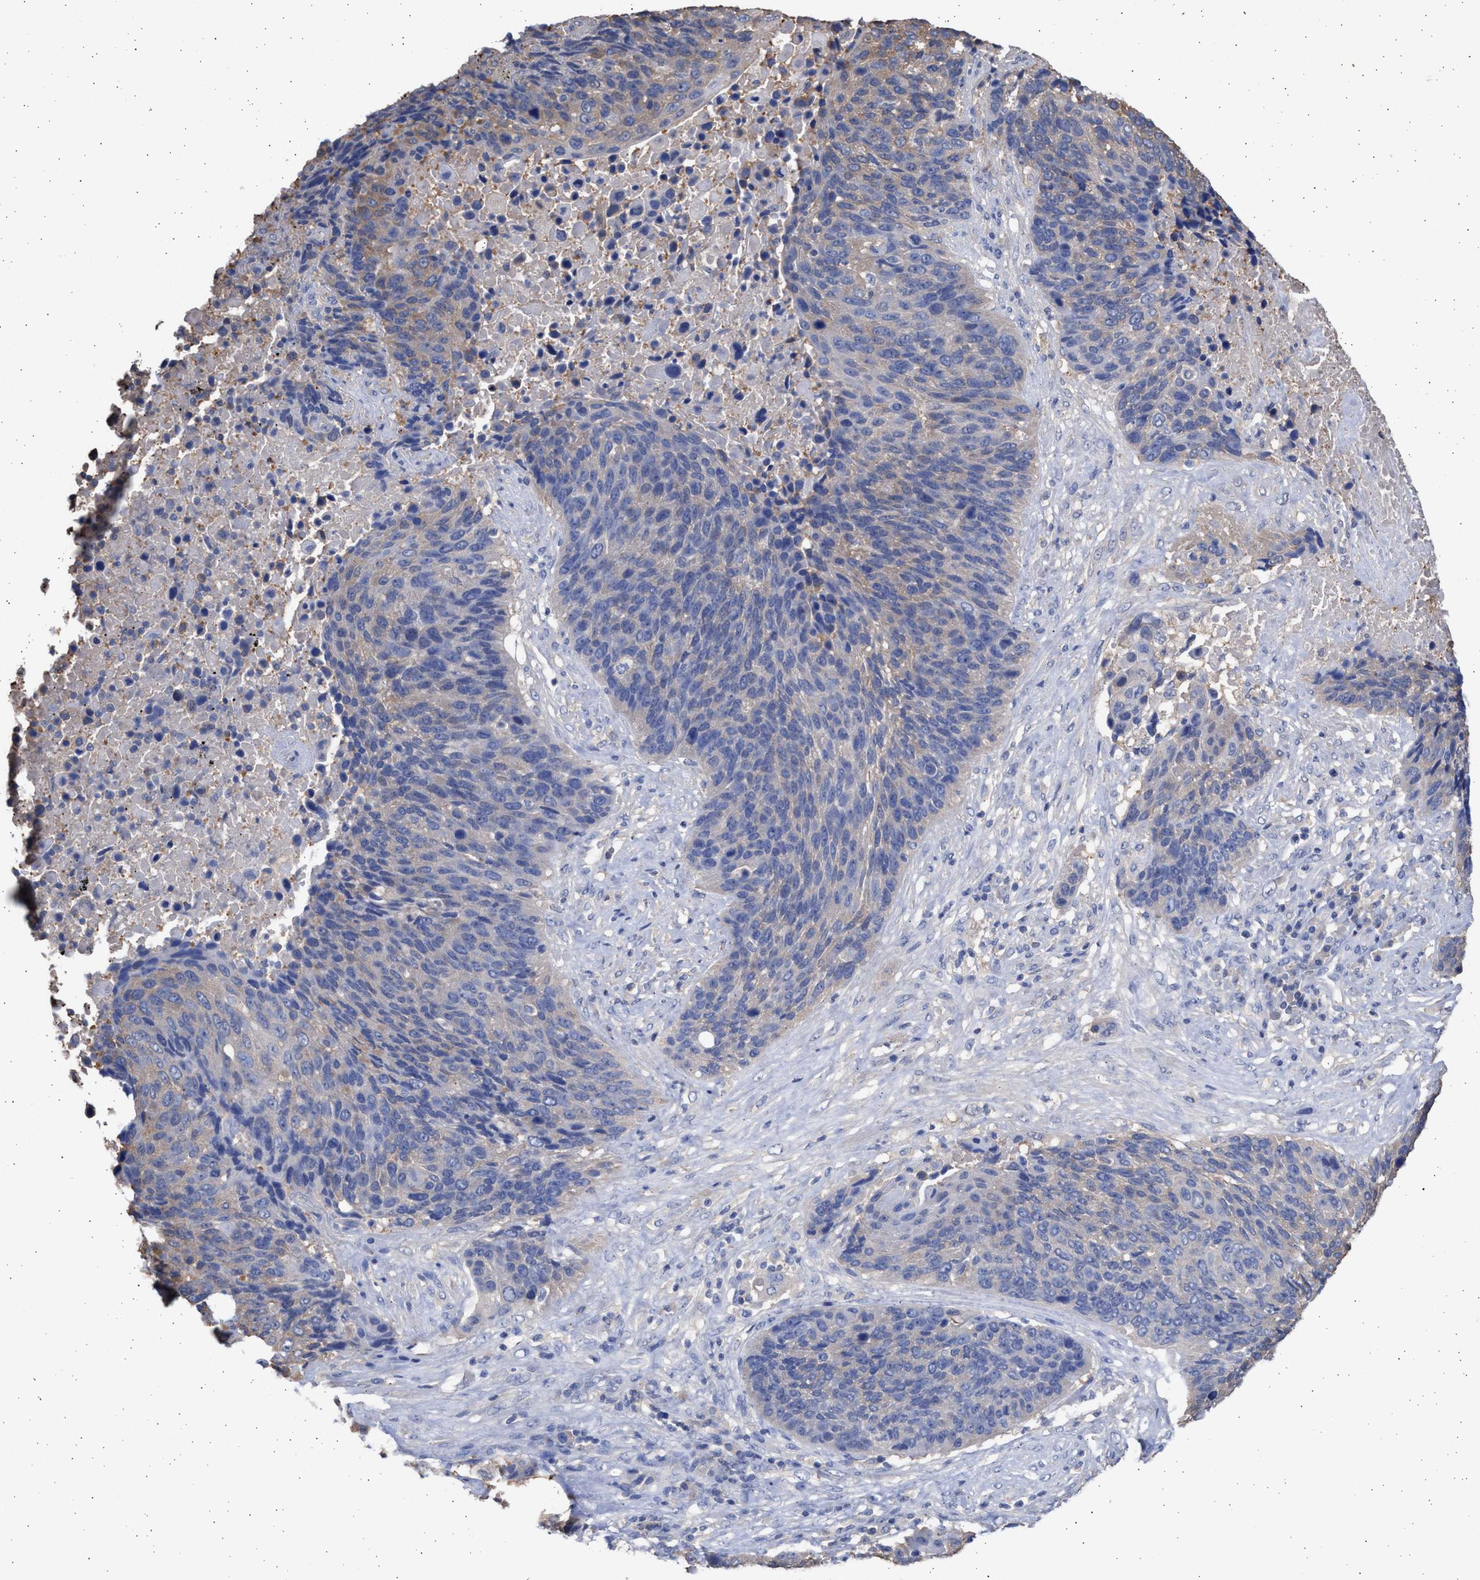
{"staining": {"intensity": "weak", "quantity": "25%-75%", "location": "cytoplasmic/membranous"}, "tissue": "lung cancer", "cell_type": "Tumor cells", "image_type": "cancer", "snomed": [{"axis": "morphology", "description": "Squamous cell carcinoma, NOS"}, {"axis": "topography", "description": "Lung"}], "caption": "Lung cancer (squamous cell carcinoma) stained with DAB IHC displays low levels of weak cytoplasmic/membranous expression in about 25%-75% of tumor cells. (brown staining indicates protein expression, while blue staining denotes nuclei).", "gene": "ALDOC", "patient": {"sex": "male", "age": 66}}